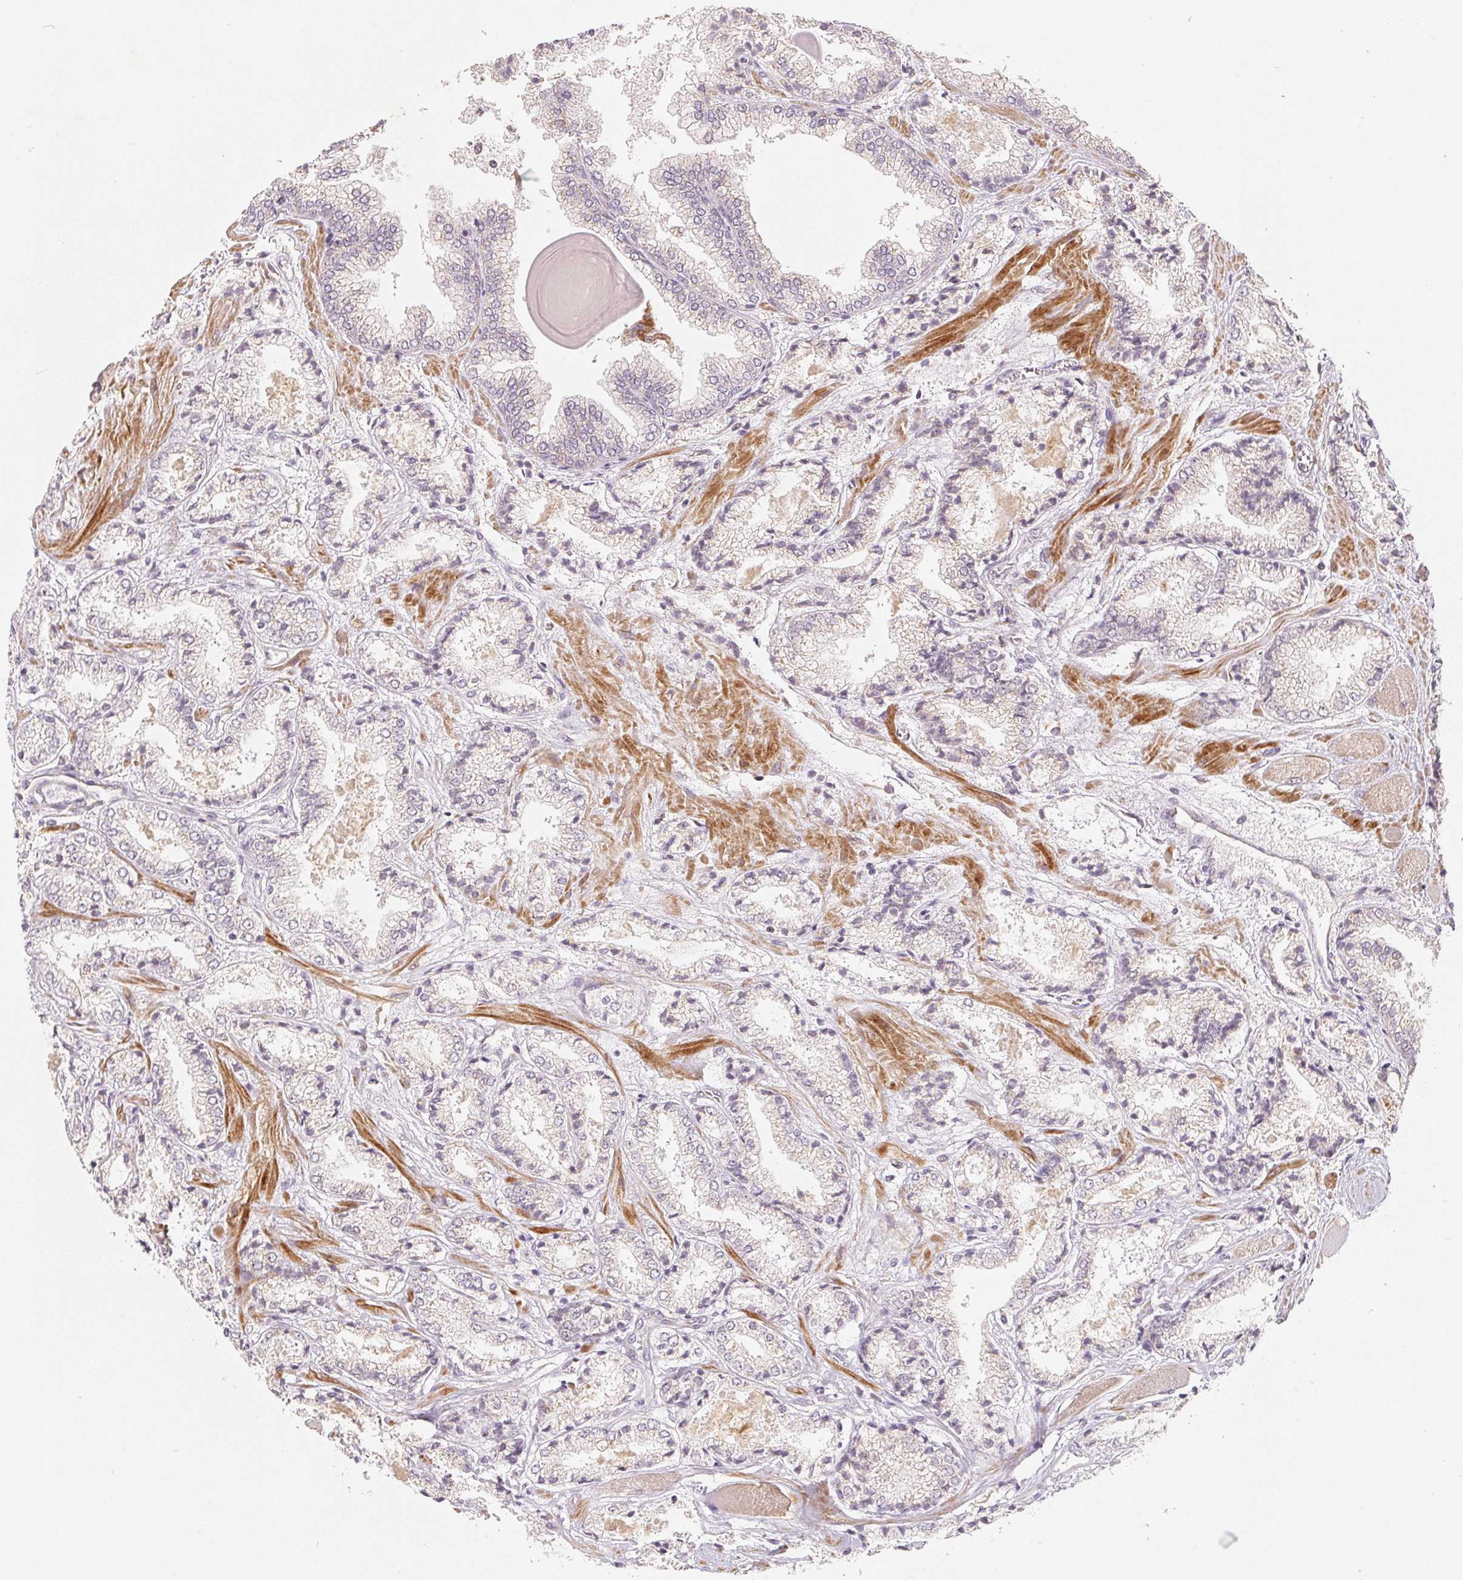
{"staining": {"intensity": "negative", "quantity": "none", "location": "none"}, "tissue": "prostate cancer", "cell_type": "Tumor cells", "image_type": "cancer", "snomed": [{"axis": "morphology", "description": "Adenocarcinoma, High grade"}, {"axis": "topography", "description": "Prostate"}], "caption": "Micrograph shows no protein expression in tumor cells of adenocarcinoma (high-grade) (prostate) tissue. (Brightfield microscopy of DAB (3,3'-diaminobenzidine) immunohistochemistry (IHC) at high magnification).", "gene": "GHITM", "patient": {"sex": "male", "age": 64}}